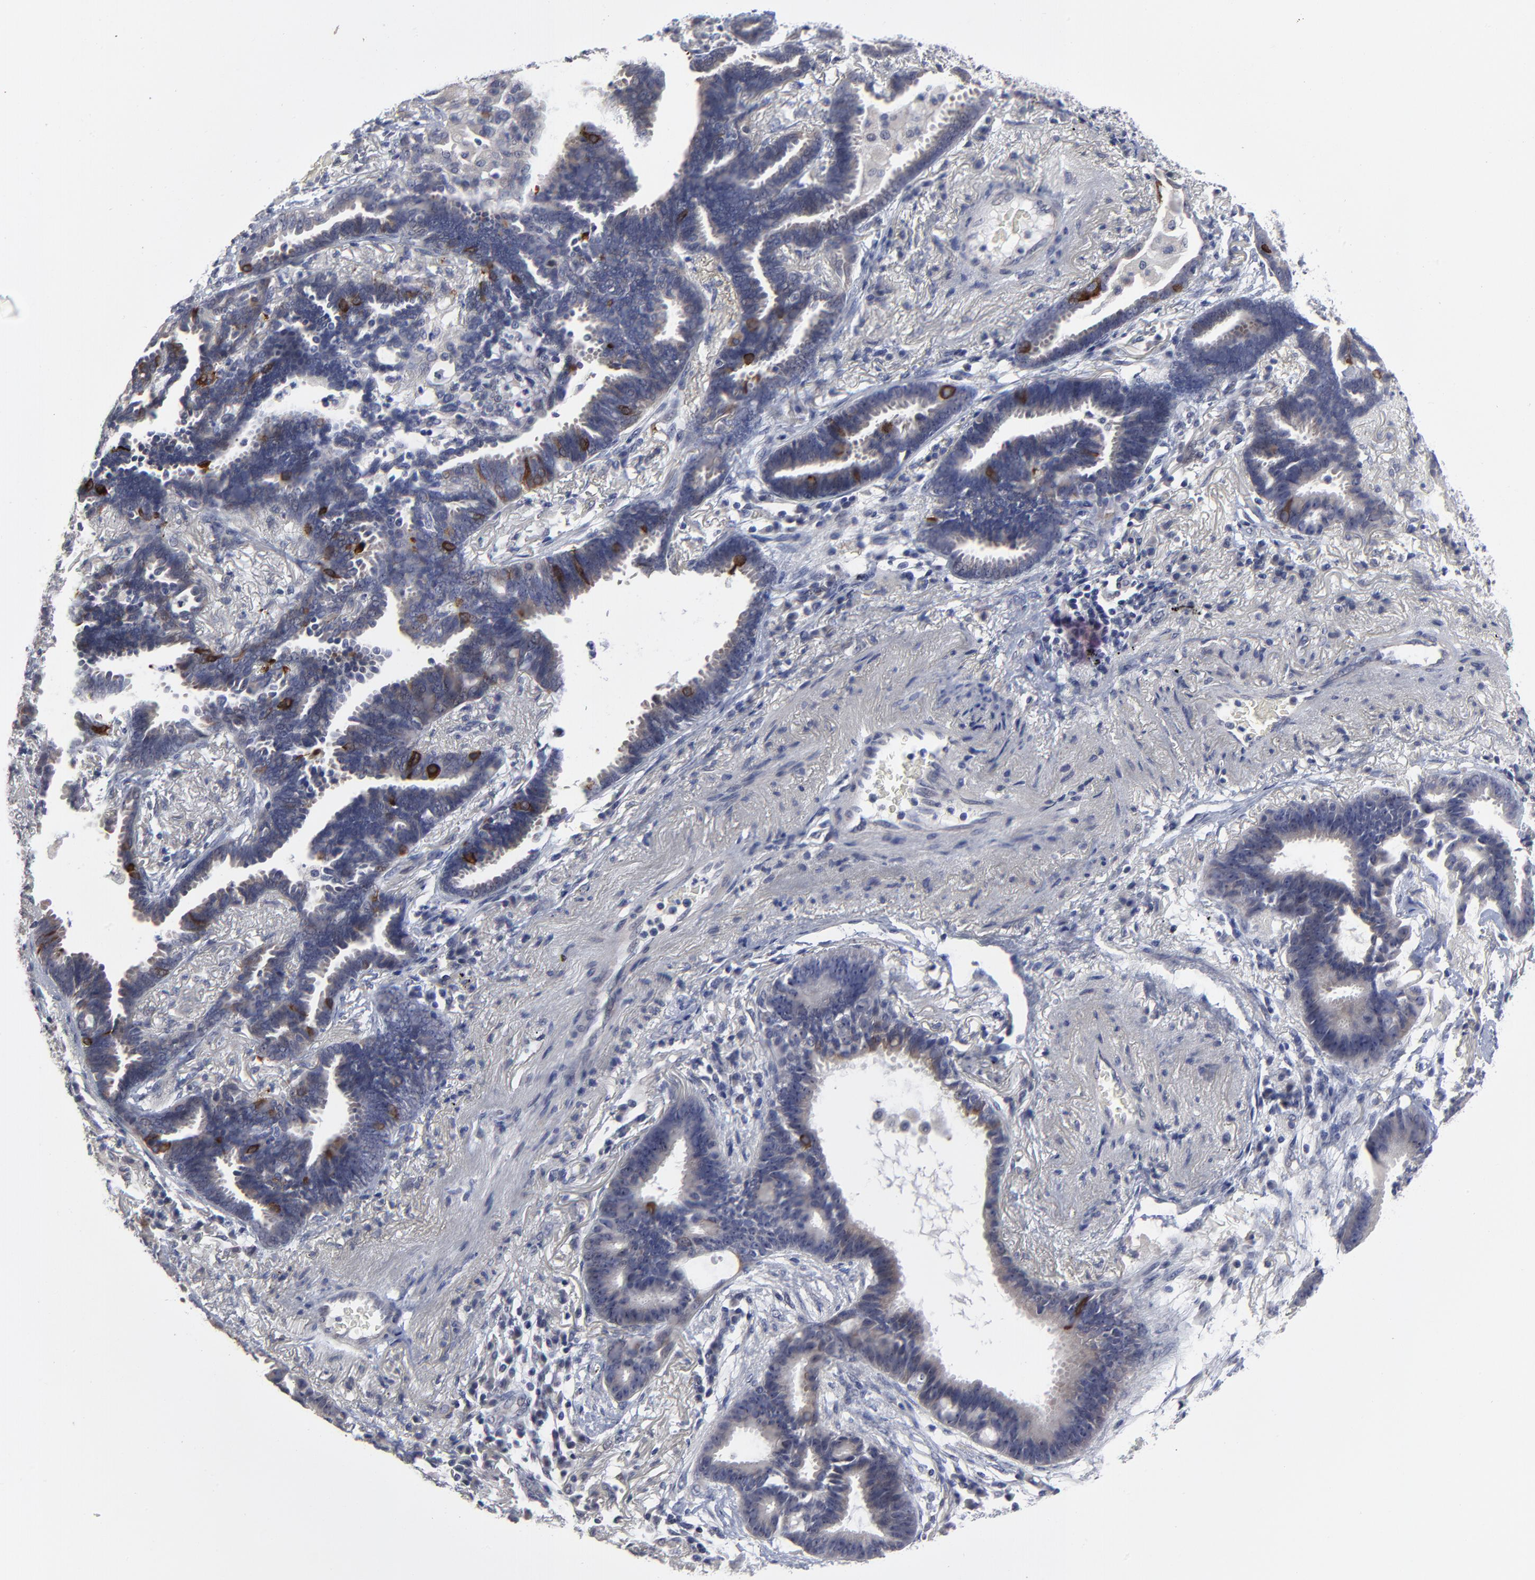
{"staining": {"intensity": "strong", "quantity": "<25%", "location": "cytoplasmic/membranous"}, "tissue": "lung cancer", "cell_type": "Tumor cells", "image_type": "cancer", "snomed": [{"axis": "morphology", "description": "Adenocarcinoma, NOS"}, {"axis": "topography", "description": "Lung"}], "caption": "Immunohistochemistry of lung adenocarcinoma exhibits medium levels of strong cytoplasmic/membranous positivity in about <25% of tumor cells.", "gene": "MAGEA10", "patient": {"sex": "female", "age": 64}}